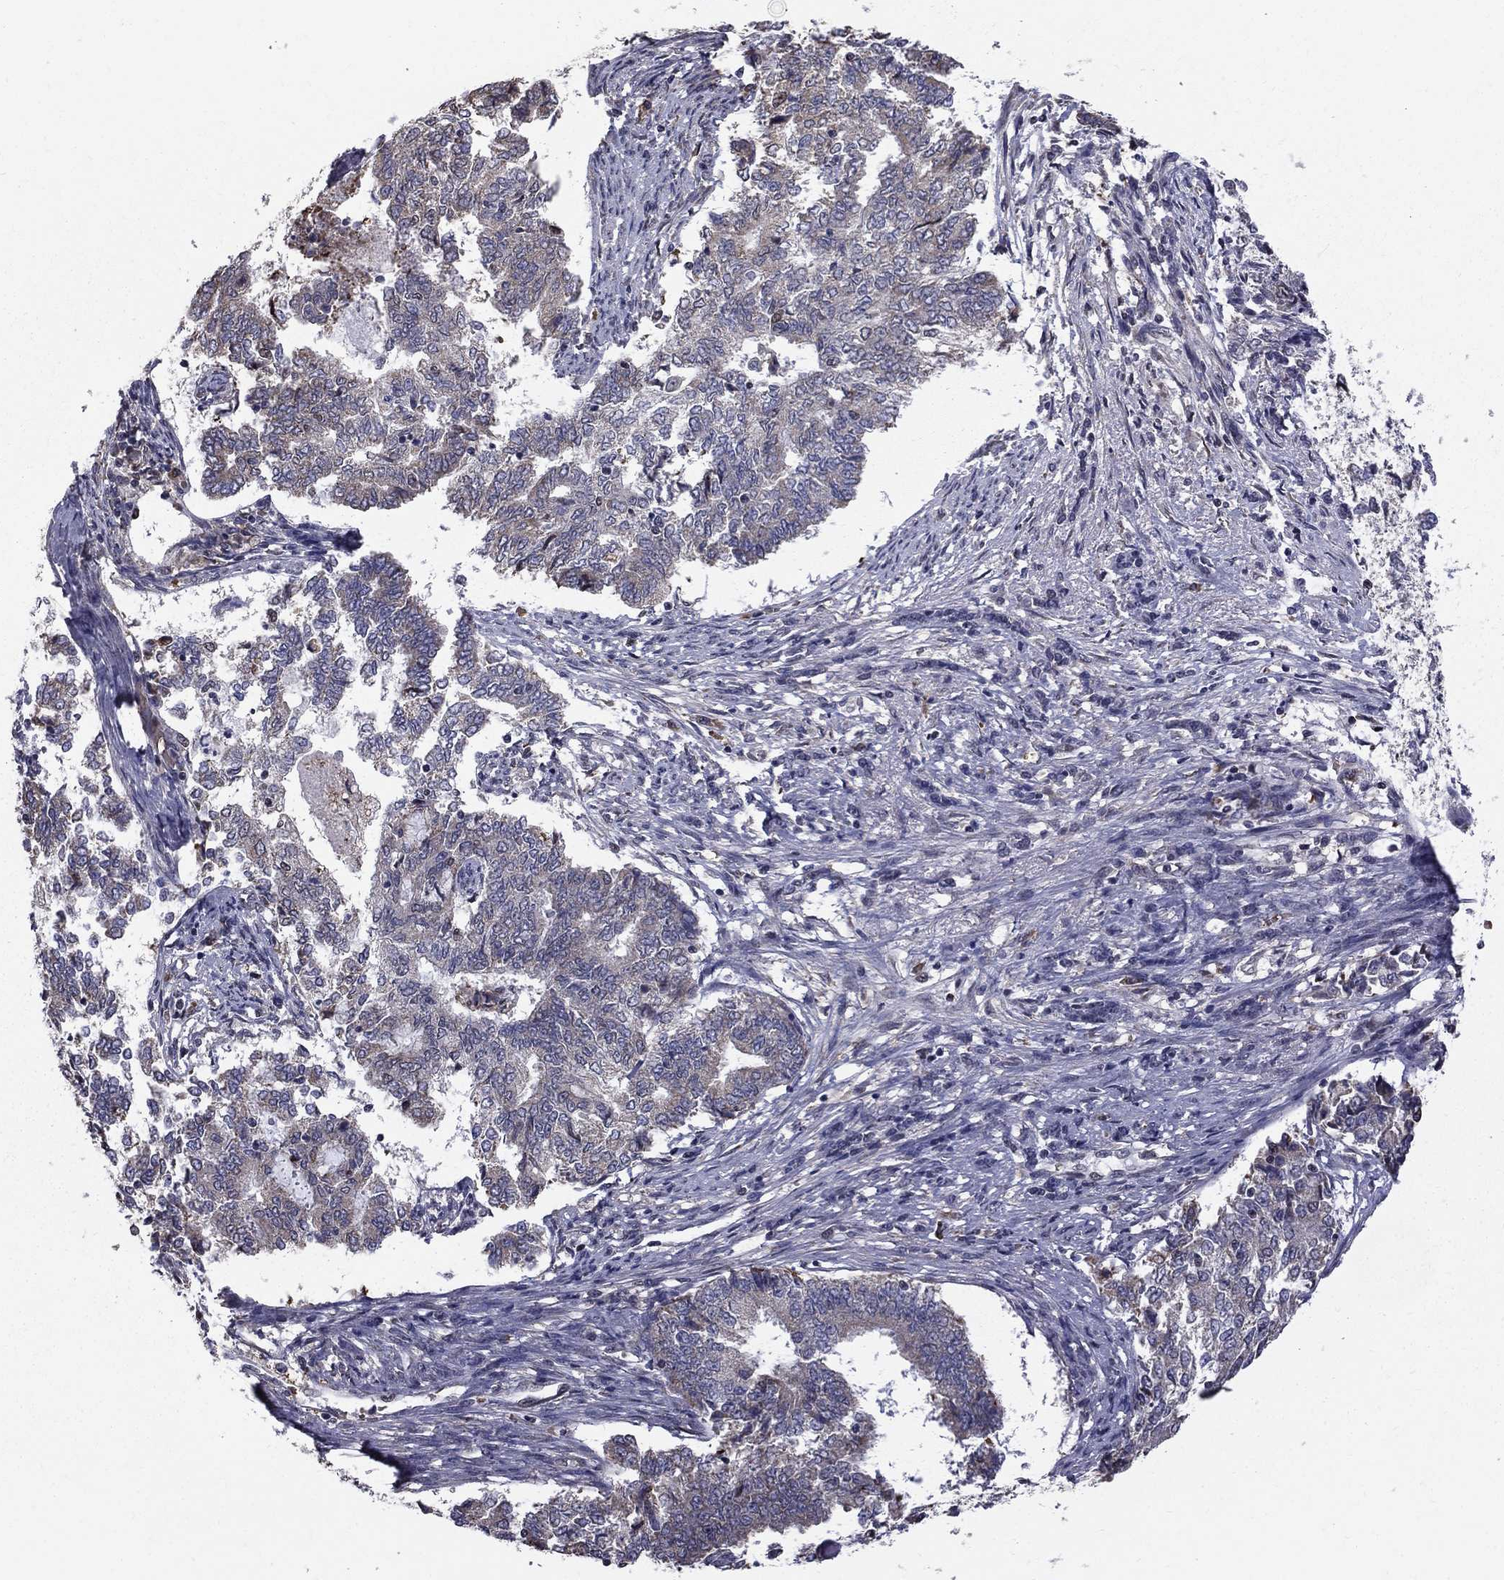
{"staining": {"intensity": "weak", "quantity": "<25%", "location": "cytoplasmic/membranous"}, "tissue": "endometrial cancer", "cell_type": "Tumor cells", "image_type": "cancer", "snomed": [{"axis": "morphology", "description": "Adenocarcinoma, NOS"}, {"axis": "topography", "description": "Endometrium"}], "caption": "DAB immunohistochemical staining of human adenocarcinoma (endometrial) exhibits no significant positivity in tumor cells.", "gene": "HSPB2", "patient": {"sex": "female", "age": 65}}